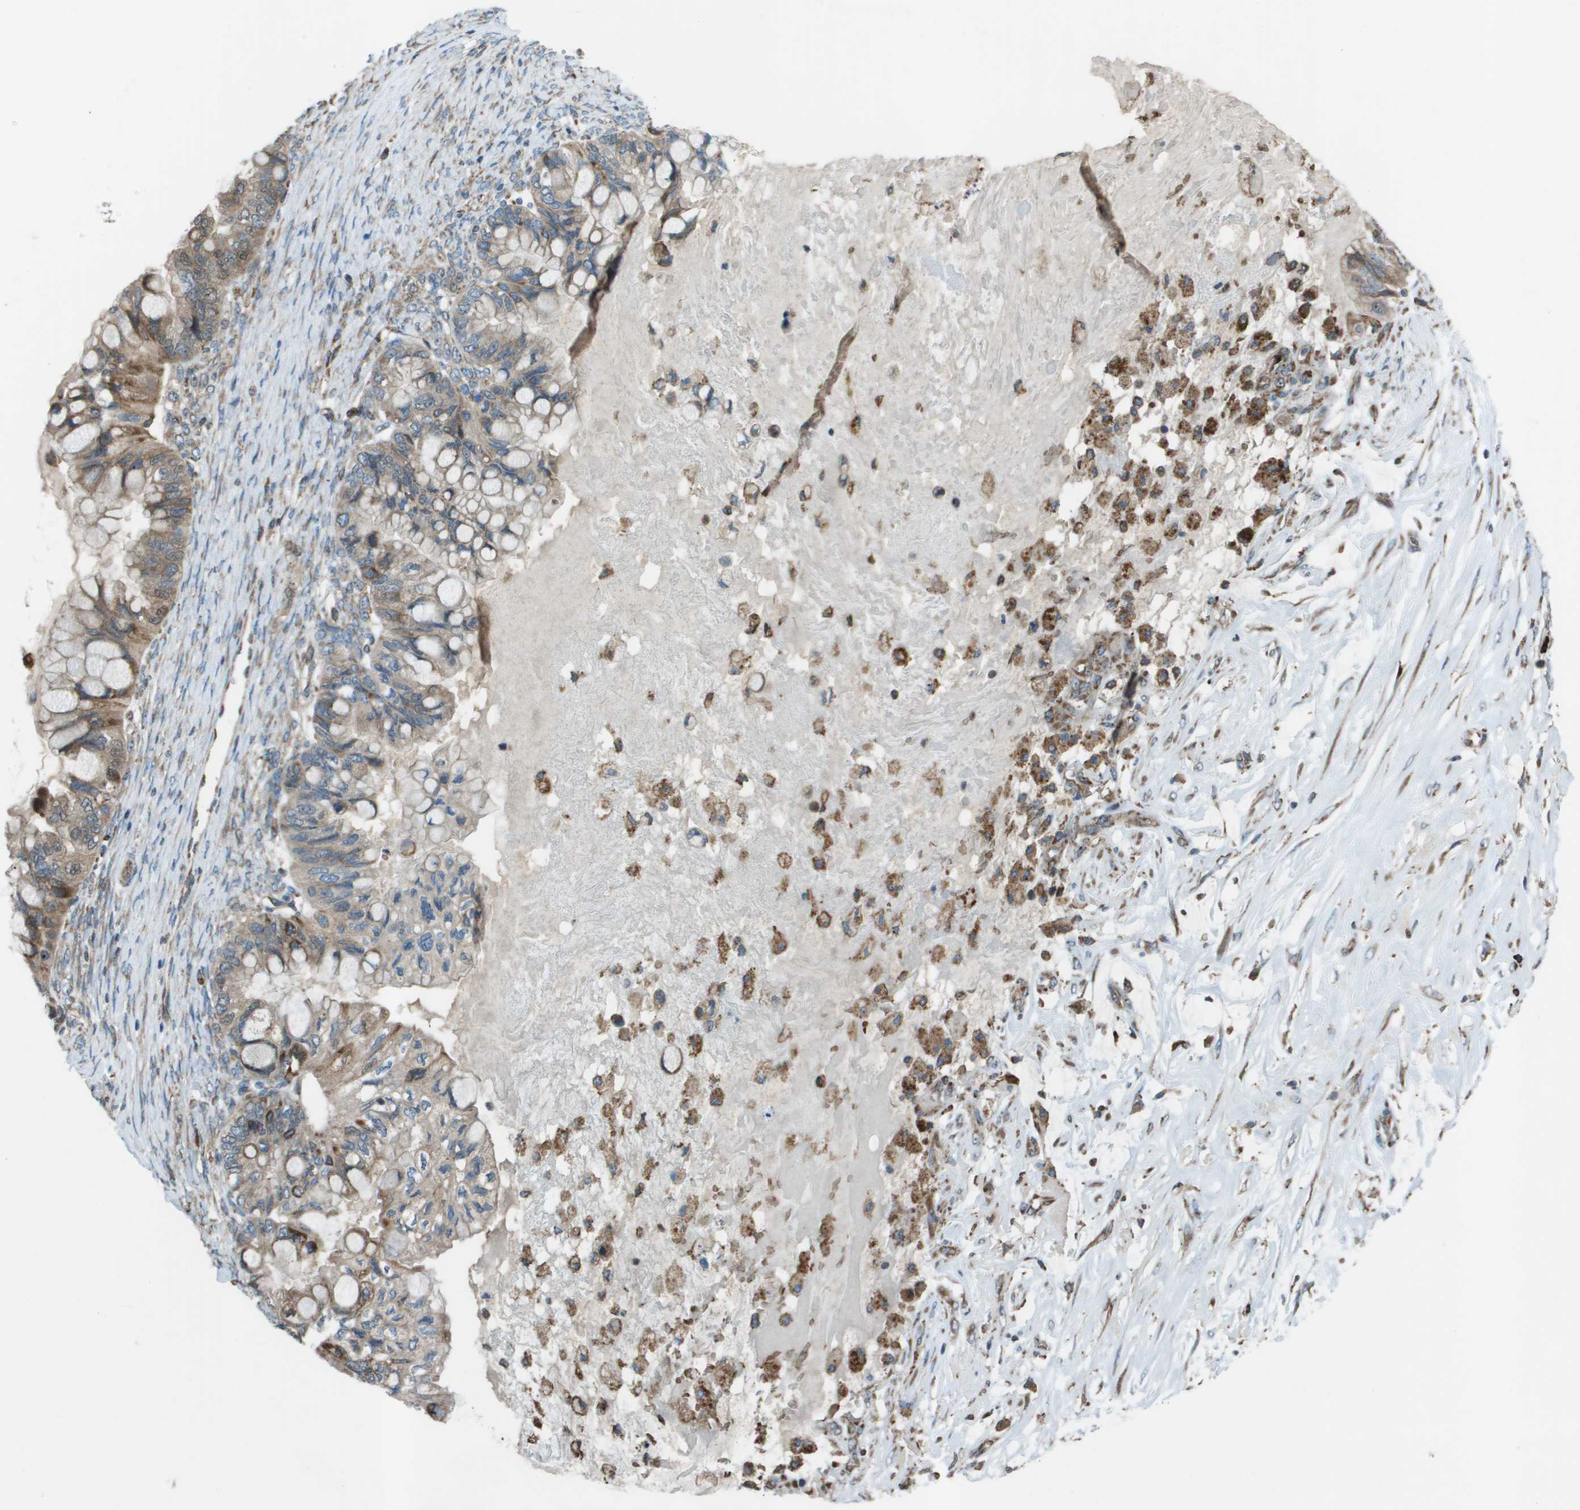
{"staining": {"intensity": "moderate", "quantity": ">75%", "location": "cytoplasmic/membranous"}, "tissue": "ovarian cancer", "cell_type": "Tumor cells", "image_type": "cancer", "snomed": [{"axis": "morphology", "description": "Cystadenocarcinoma, mucinous, NOS"}, {"axis": "topography", "description": "Ovary"}], "caption": "Immunohistochemistry (IHC) (DAB) staining of ovarian mucinous cystadenocarcinoma shows moderate cytoplasmic/membranous protein staining in about >75% of tumor cells. The protein of interest is stained brown, and the nuclei are stained in blue (DAB (3,3'-diaminobenzidine) IHC with brightfield microscopy, high magnification).", "gene": "UTS2", "patient": {"sex": "female", "age": 80}}